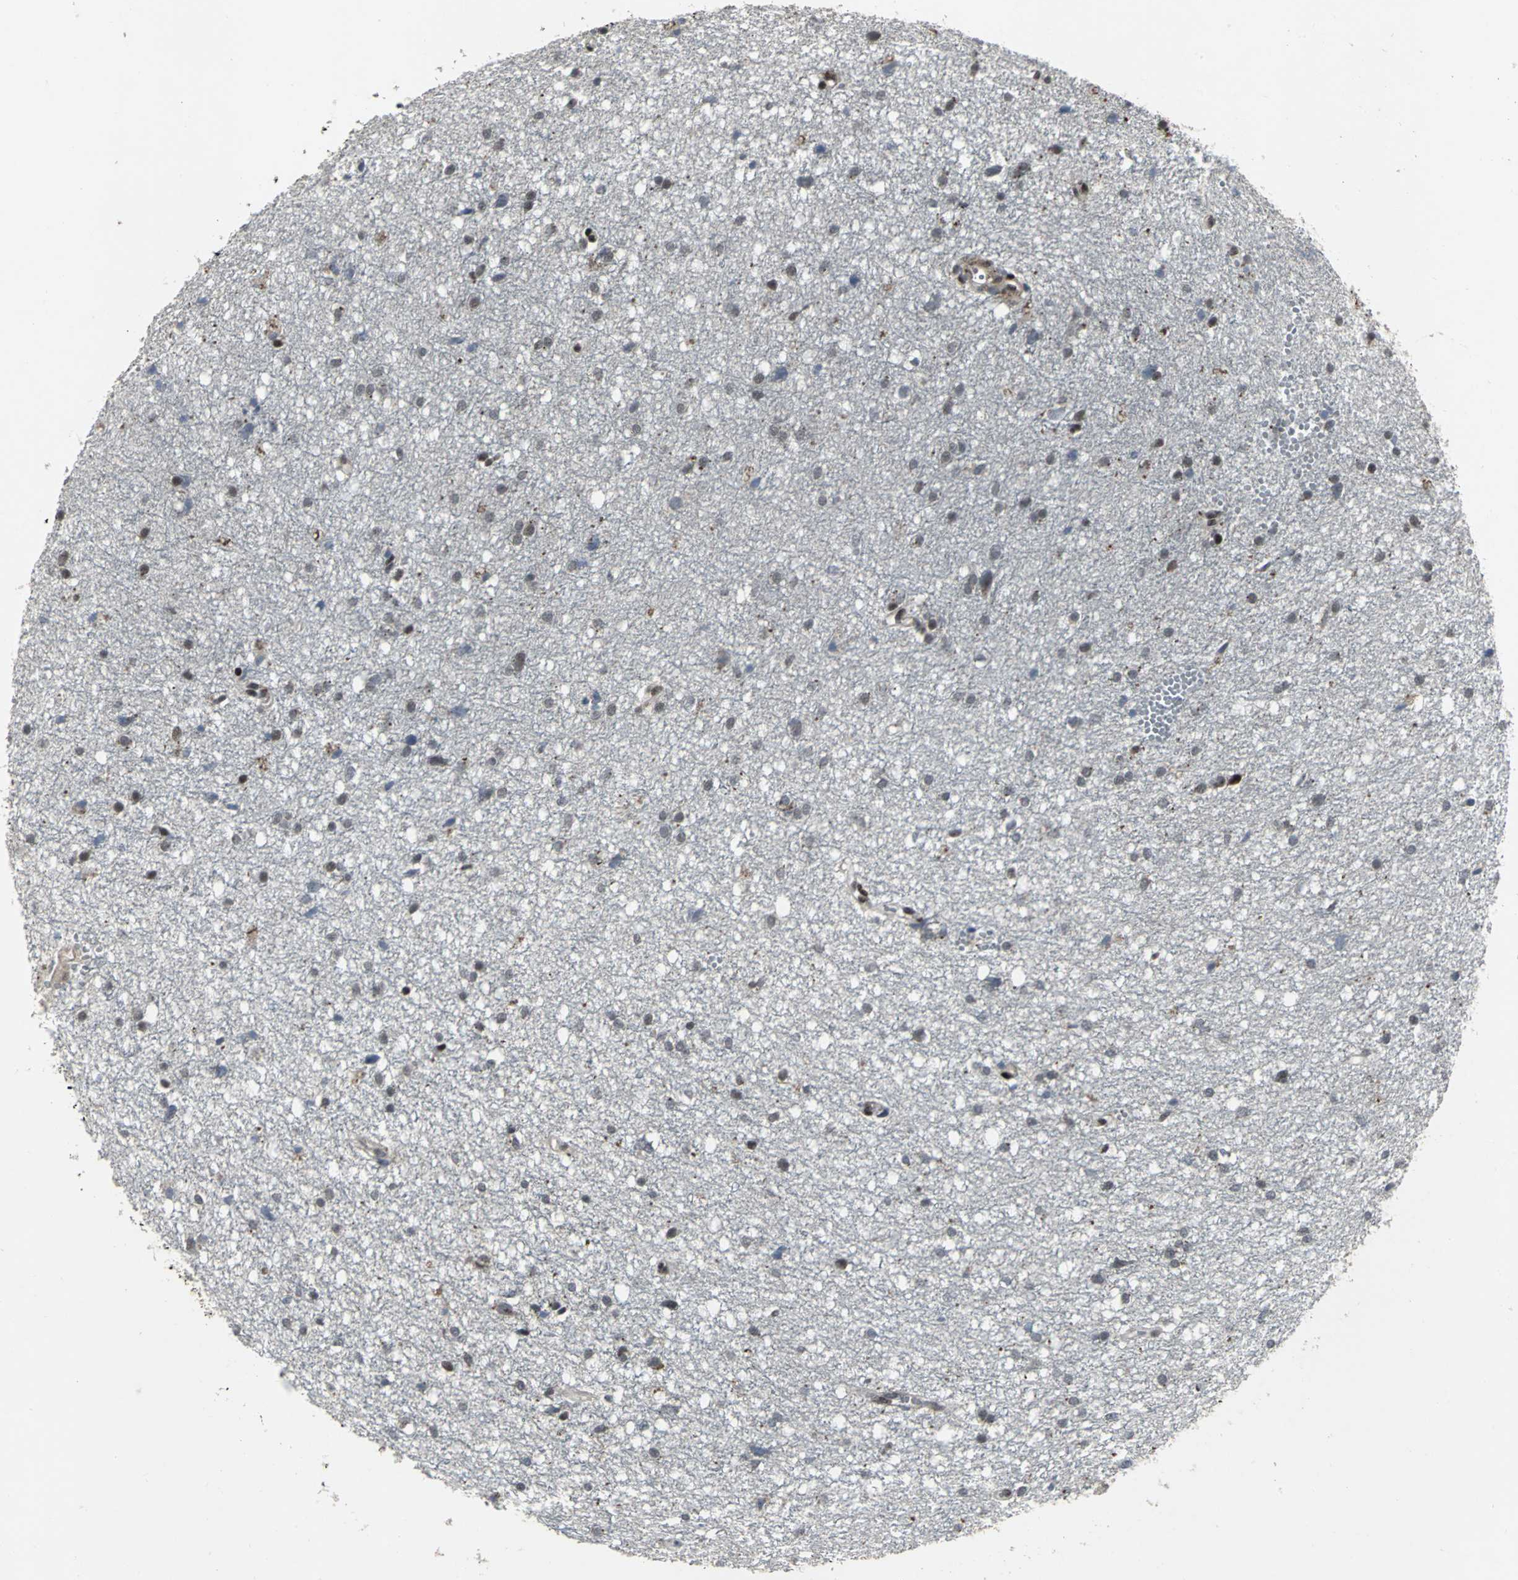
{"staining": {"intensity": "weak", "quantity": "25%-75%", "location": "nuclear"}, "tissue": "glioma", "cell_type": "Tumor cells", "image_type": "cancer", "snomed": [{"axis": "morphology", "description": "Glioma, malignant, High grade"}, {"axis": "topography", "description": "Brain"}], "caption": "Immunohistochemistry (IHC) of human malignant glioma (high-grade) reveals low levels of weak nuclear staining in about 25%-75% of tumor cells.", "gene": "SRF", "patient": {"sex": "female", "age": 59}}